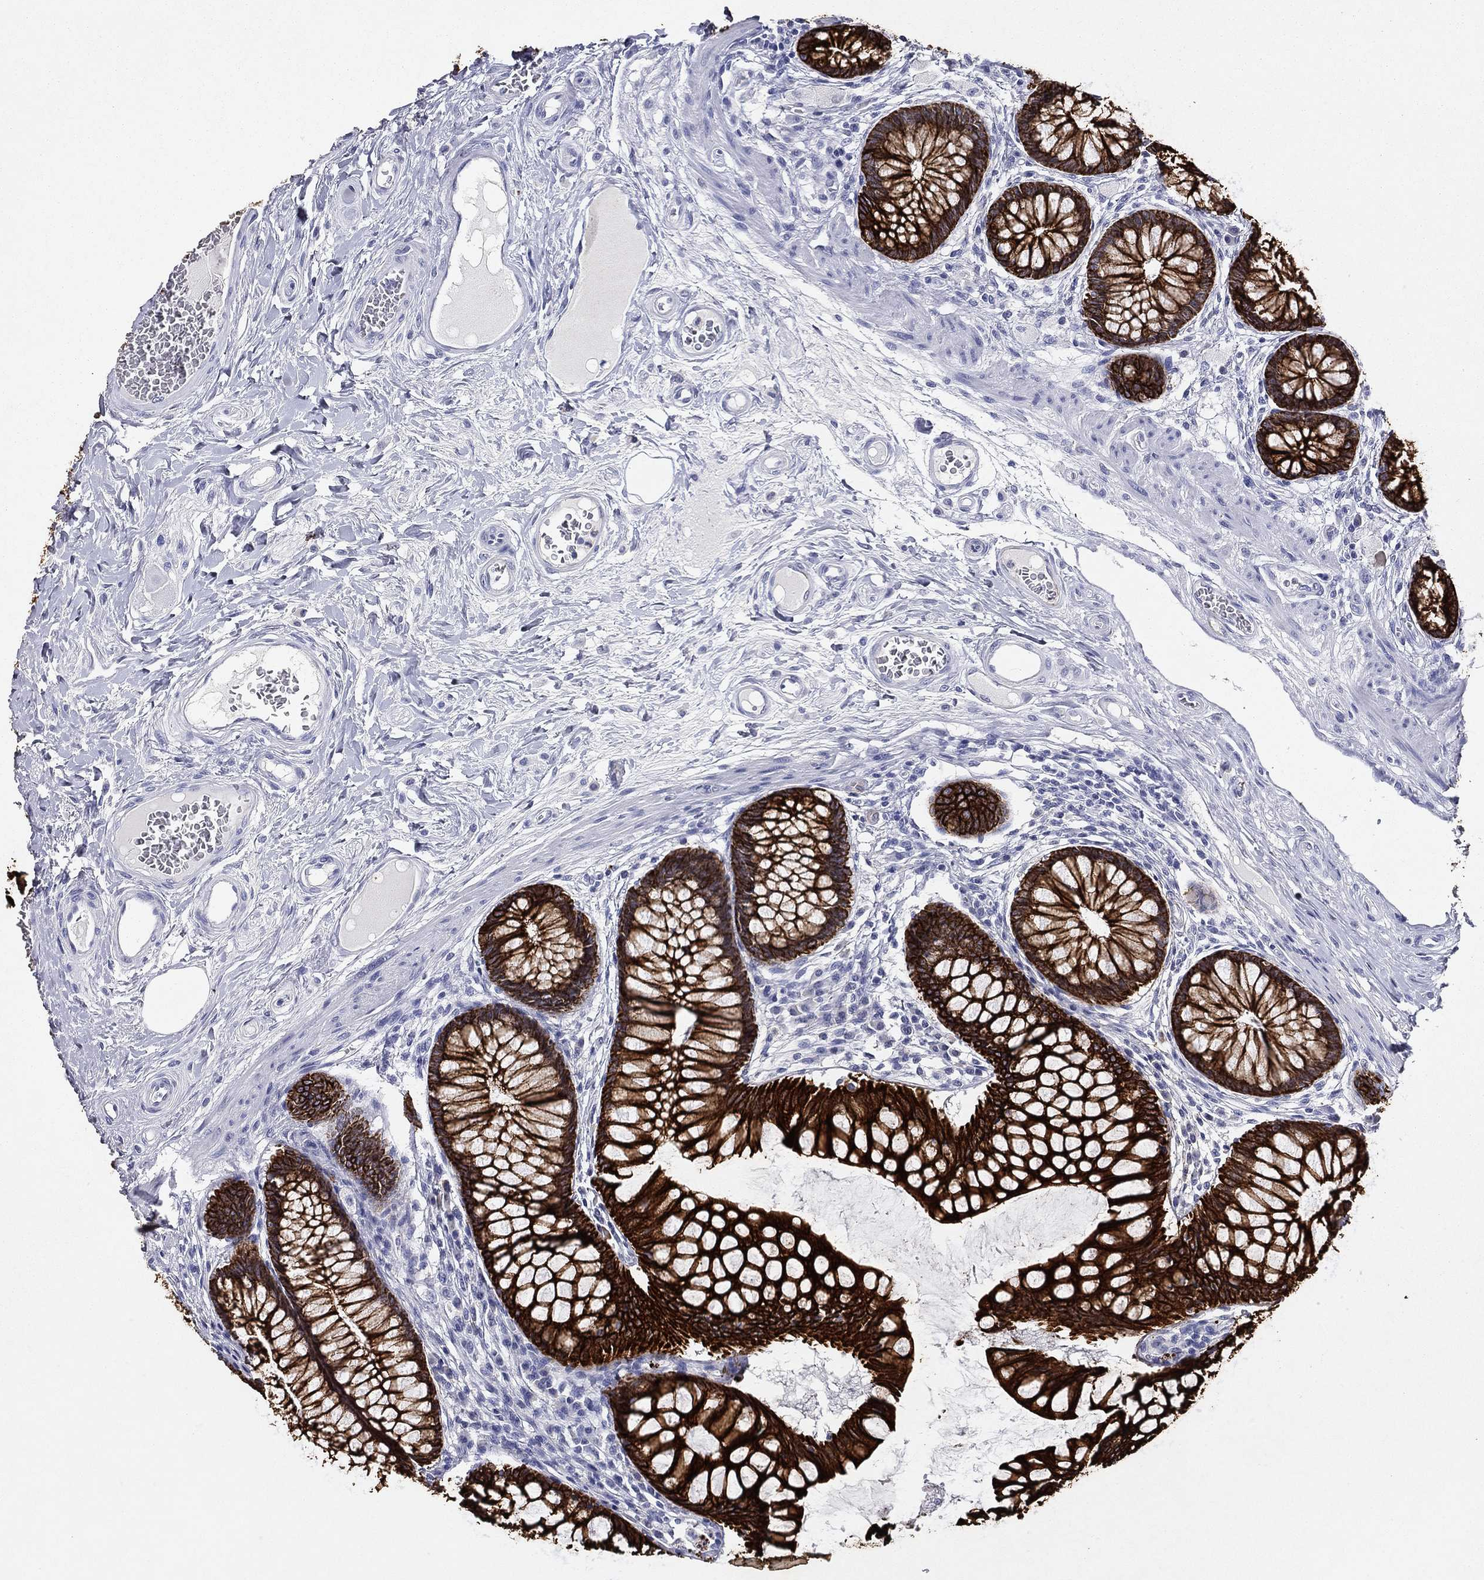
{"staining": {"intensity": "negative", "quantity": "none", "location": "none"}, "tissue": "colon", "cell_type": "Endothelial cells", "image_type": "normal", "snomed": [{"axis": "morphology", "description": "Normal tissue, NOS"}, {"axis": "topography", "description": "Colon"}], "caption": "Colon was stained to show a protein in brown. There is no significant expression in endothelial cells. (Stains: DAB (3,3'-diaminobenzidine) immunohistochemistry with hematoxylin counter stain, Microscopy: brightfield microscopy at high magnification).", "gene": "KRT7", "patient": {"sex": "female", "age": 65}}